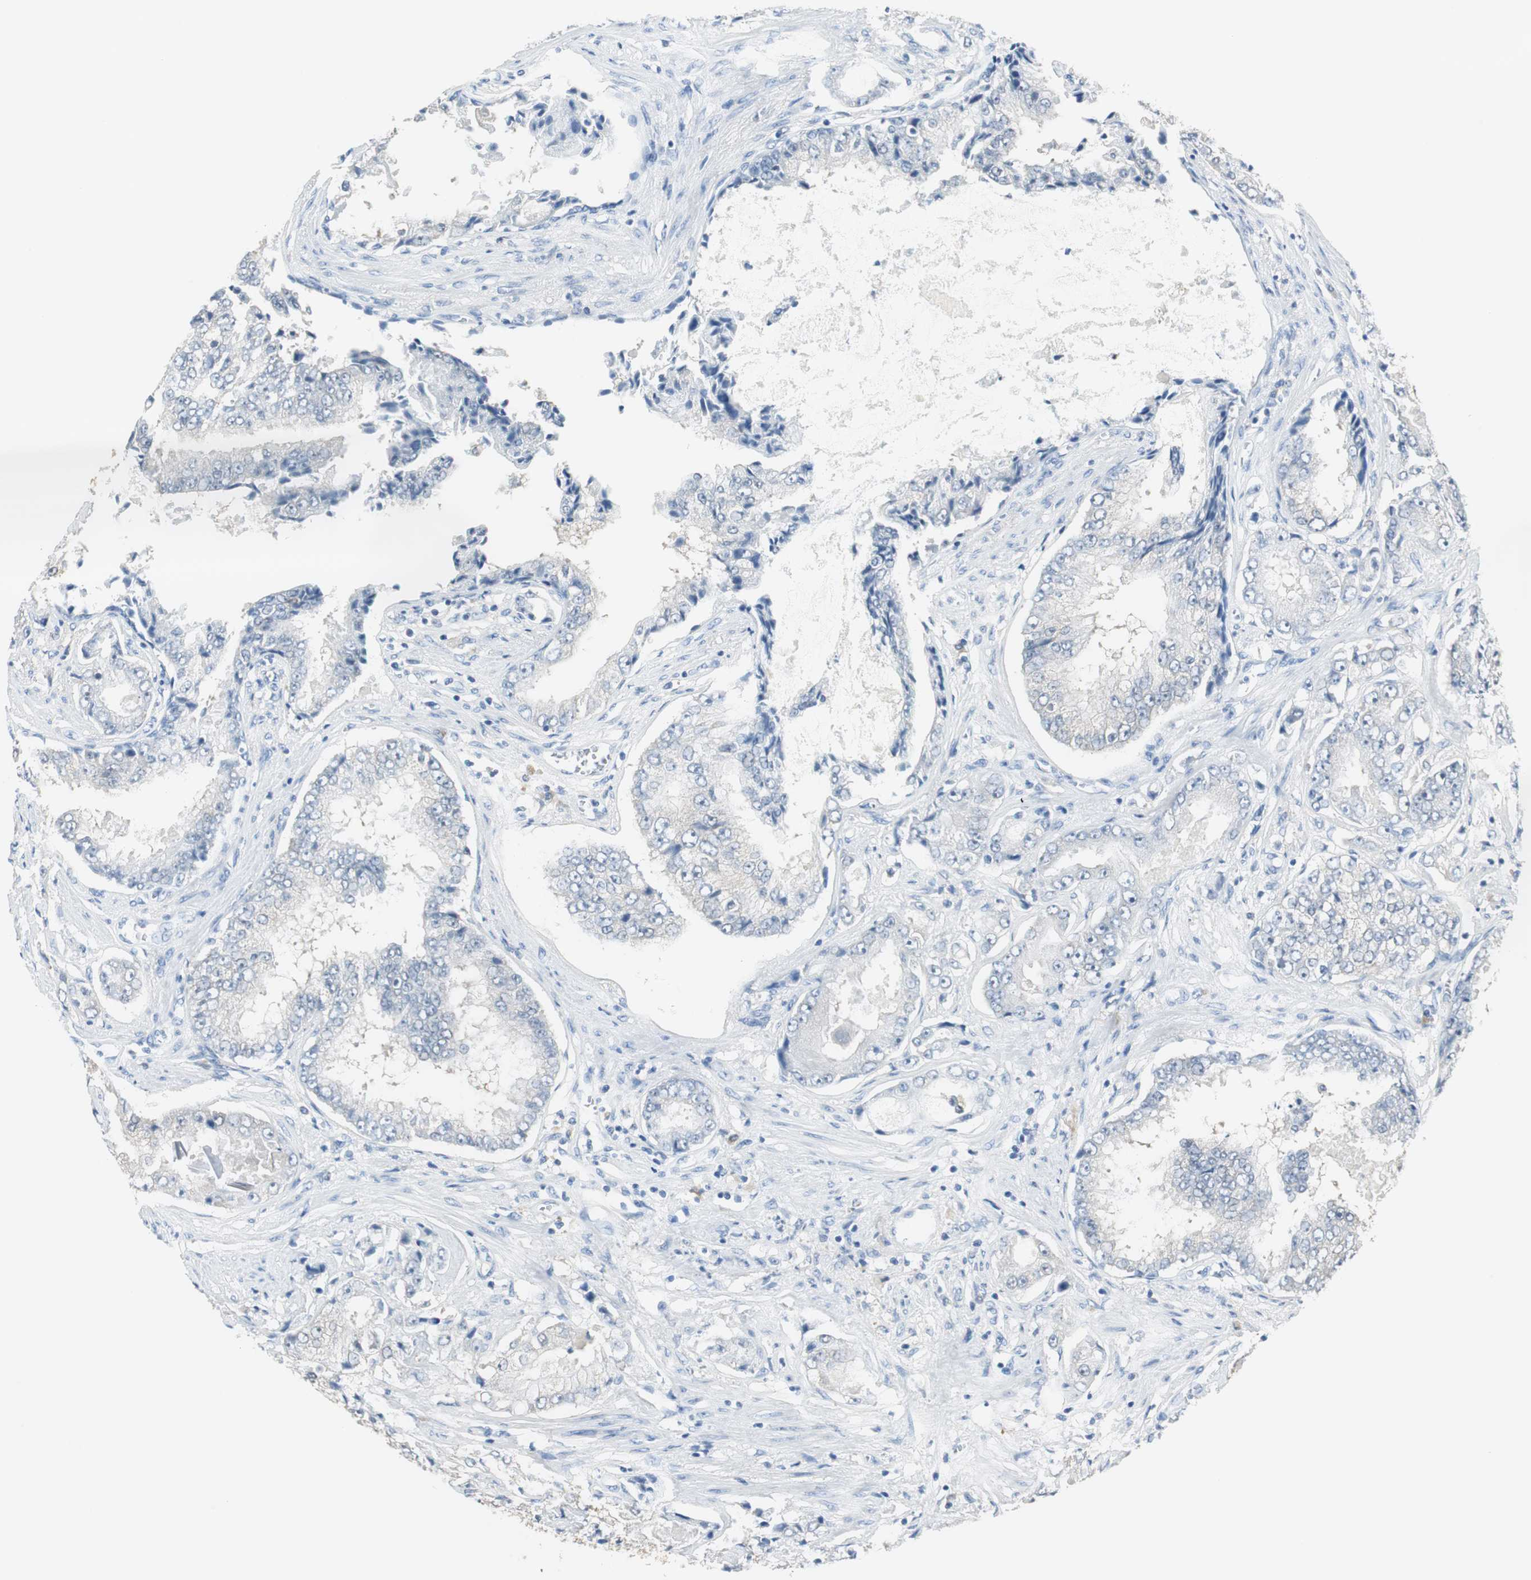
{"staining": {"intensity": "negative", "quantity": "none", "location": "none"}, "tissue": "prostate cancer", "cell_type": "Tumor cells", "image_type": "cancer", "snomed": [{"axis": "morphology", "description": "Adenocarcinoma, High grade"}, {"axis": "topography", "description": "Prostate"}], "caption": "A high-resolution histopathology image shows immunohistochemistry (IHC) staining of high-grade adenocarcinoma (prostate), which shows no significant positivity in tumor cells.", "gene": "FBP1", "patient": {"sex": "male", "age": 73}}